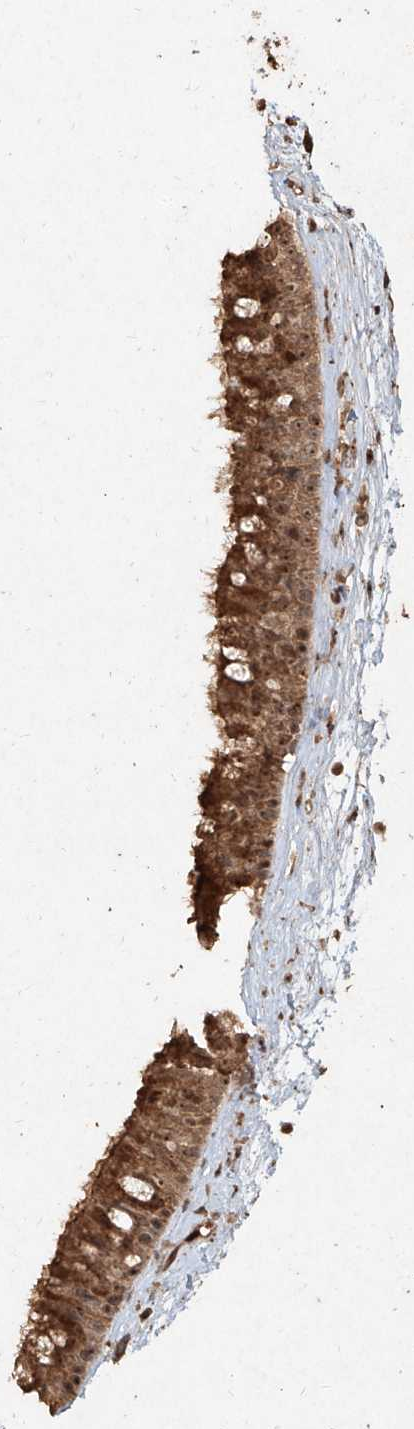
{"staining": {"intensity": "moderate", "quantity": ">75%", "location": "cytoplasmic/membranous,nuclear"}, "tissue": "nasopharynx", "cell_type": "Respiratory epithelial cells", "image_type": "normal", "snomed": [{"axis": "morphology", "description": "Normal tissue, NOS"}, {"axis": "topography", "description": "Nasopharynx"}], "caption": "An immunohistochemistry (IHC) histopathology image of normal tissue is shown. Protein staining in brown shows moderate cytoplasmic/membranous,nuclear positivity in nasopharynx within respiratory epithelial cells.", "gene": "UBE2K", "patient": {"sex": "male", "age": 64}}